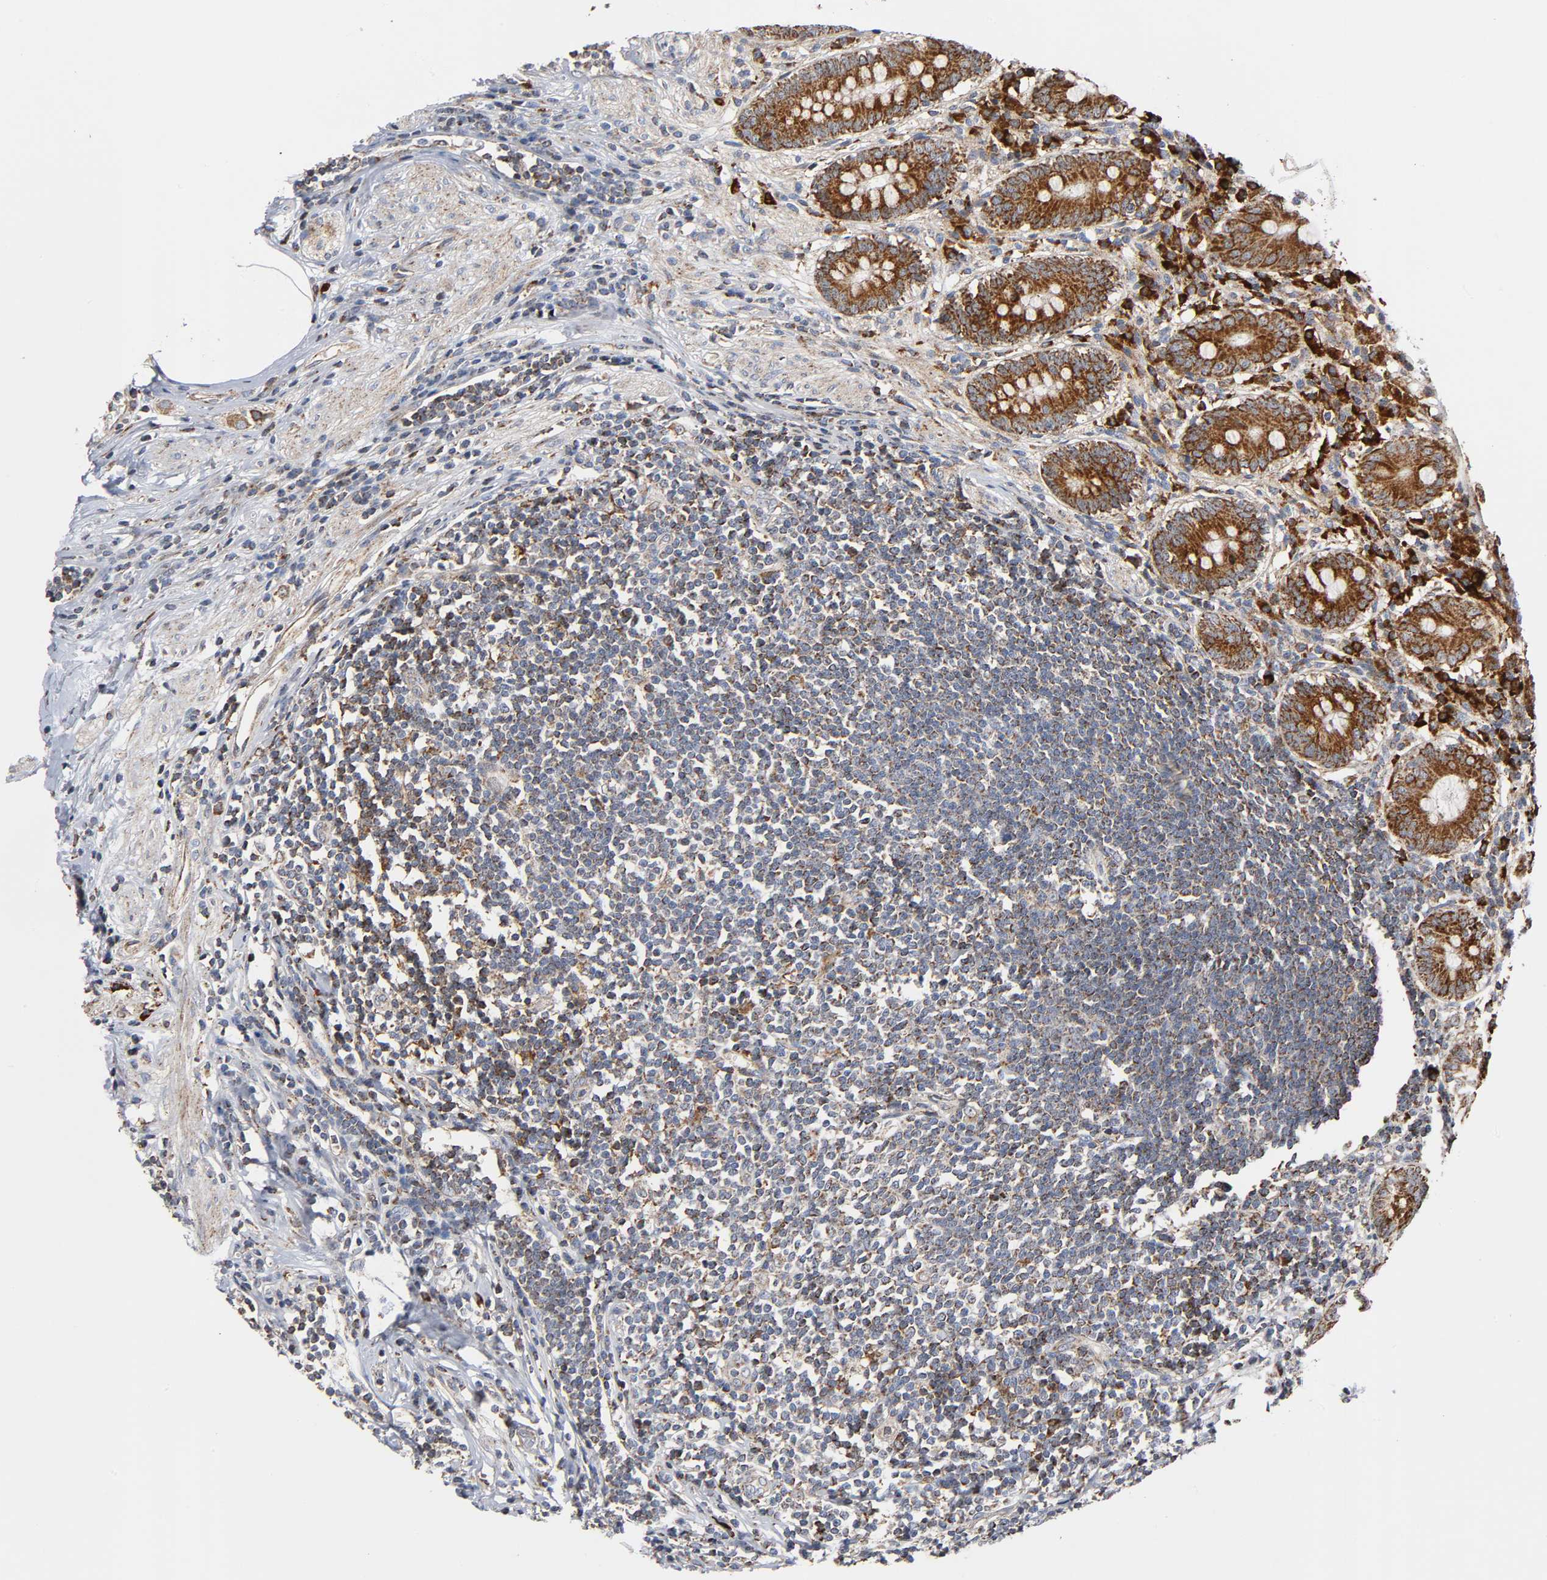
{"staining": {"intensity": "moderate", "quantity": ">75%", "location": "cytoplasmic/membranous"}, "tissue": "appendix", "cell_type": "Glandular cells", "image_type": "normal", "snomed": [{"axis": "morphology", "description": "Normal tissue, NOS"}, {"axis": "topography", "description": "Appendix"}], "caption": "The photomicrograph displays a brown stain indicating the presence of a protein in the cytoplasmic/membranous of glandular cells in appendix. The staining is performed using DAB (3,3'-diaminobenzidine) brown chromogen to label protein expression. The nuclei are counter-stained blue using hematoxylin.", "gene": "MAP3K1", "patient": {"sex": "female", "age": 50}}